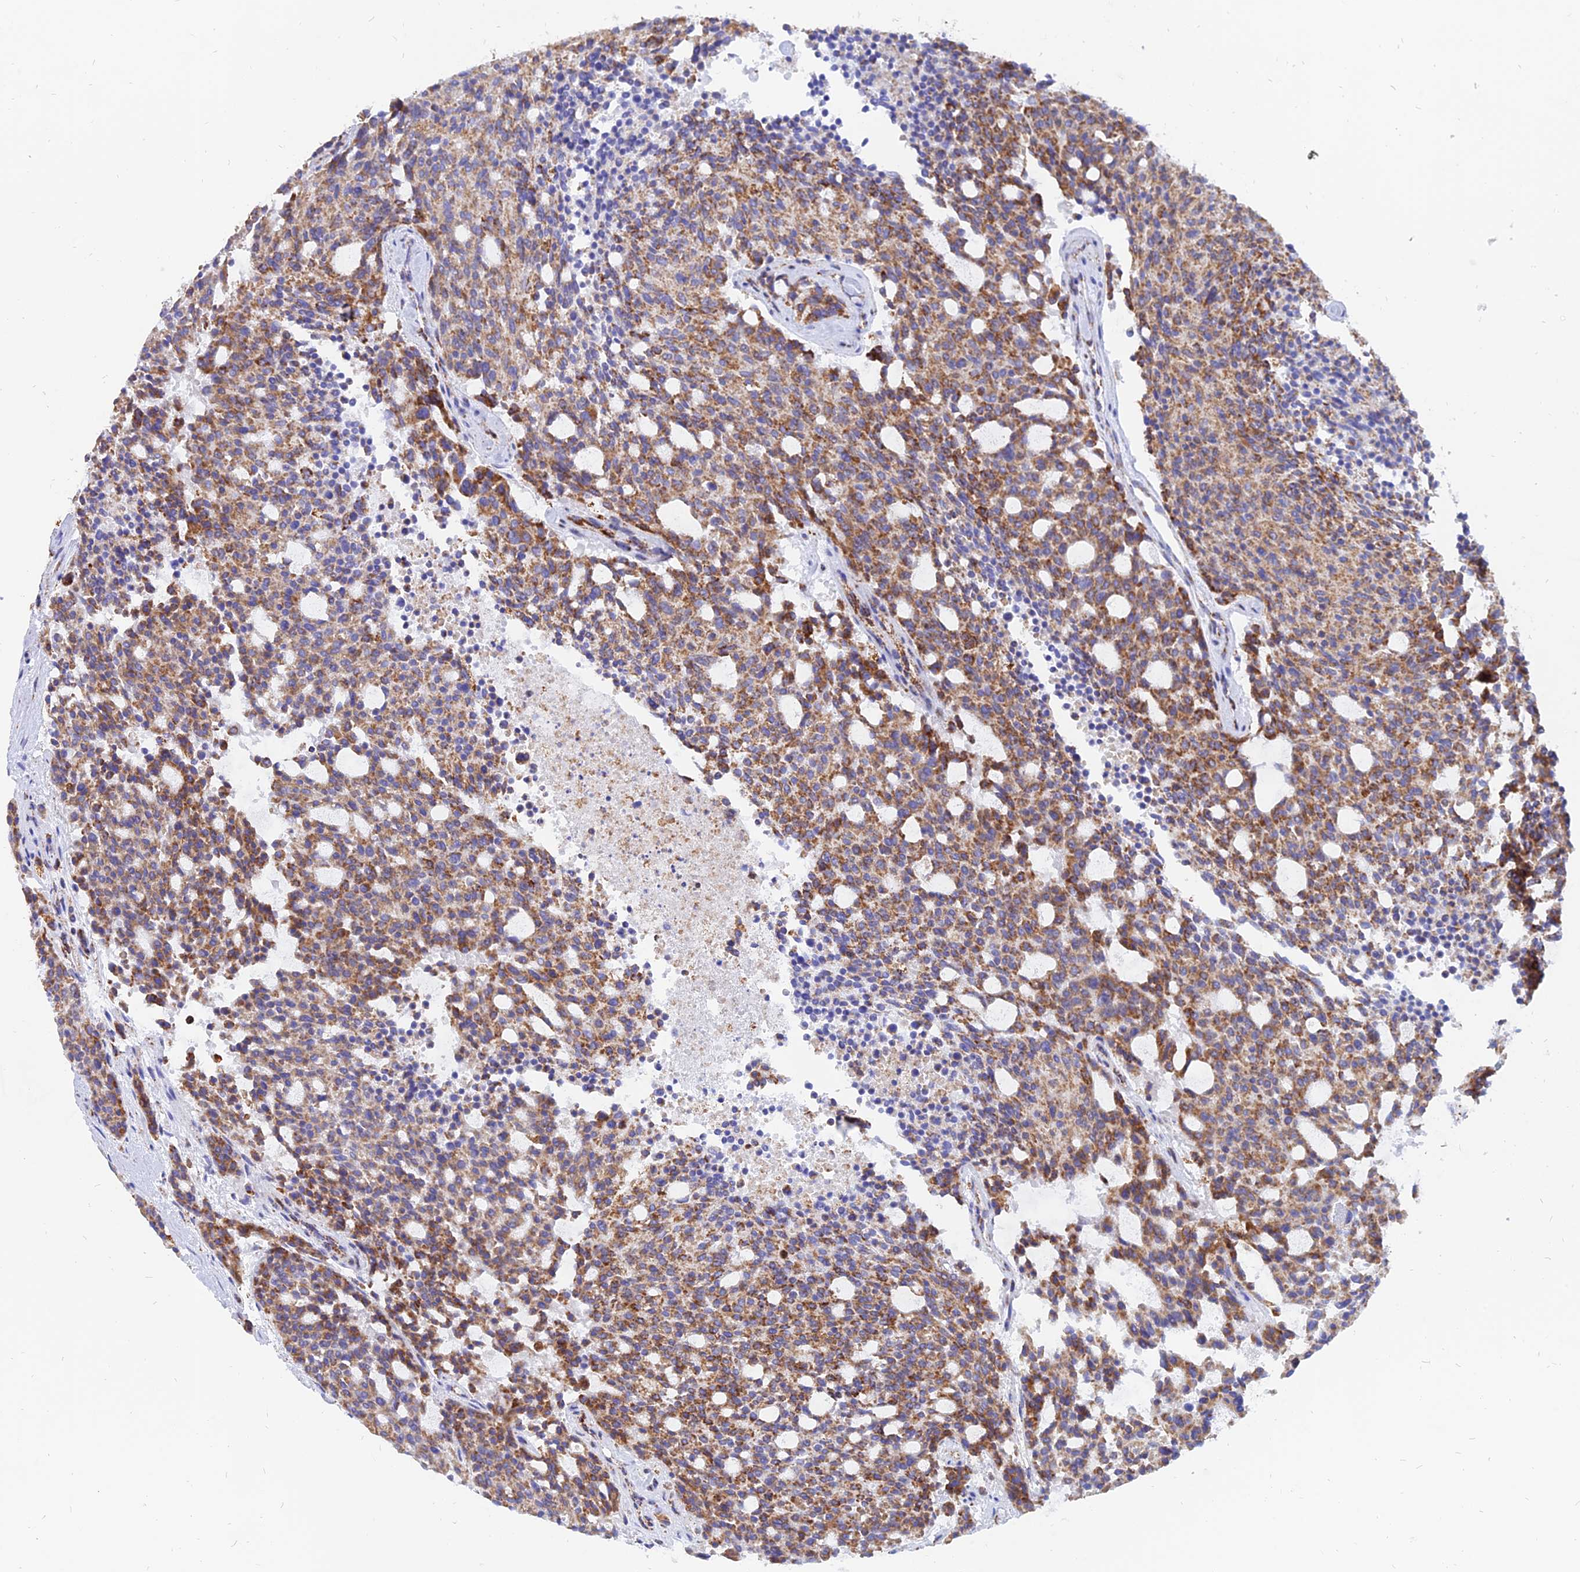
{"staining": {"intensity": "moderate", "quantity": ">75%", "location": "cytoplasmic/membranous"}, "tissue": "carcinoid", "cell_type": "Tumor cells", "image_type": "cancer", "snomed": [{"axis": "morphology", "description": "Carcinoid, malignant, NOS"}, {"axis": "topography", "description": "Pancreas"}], "caption": "Carcinoid (malignant) stained with immunohistochemistry (IHC) exhibits moderate cytoplasmic/membranous staining in about >75% of tumor cells.", "gene": "NDUFB6", "patient": {"sex": "female", "age": 54}}